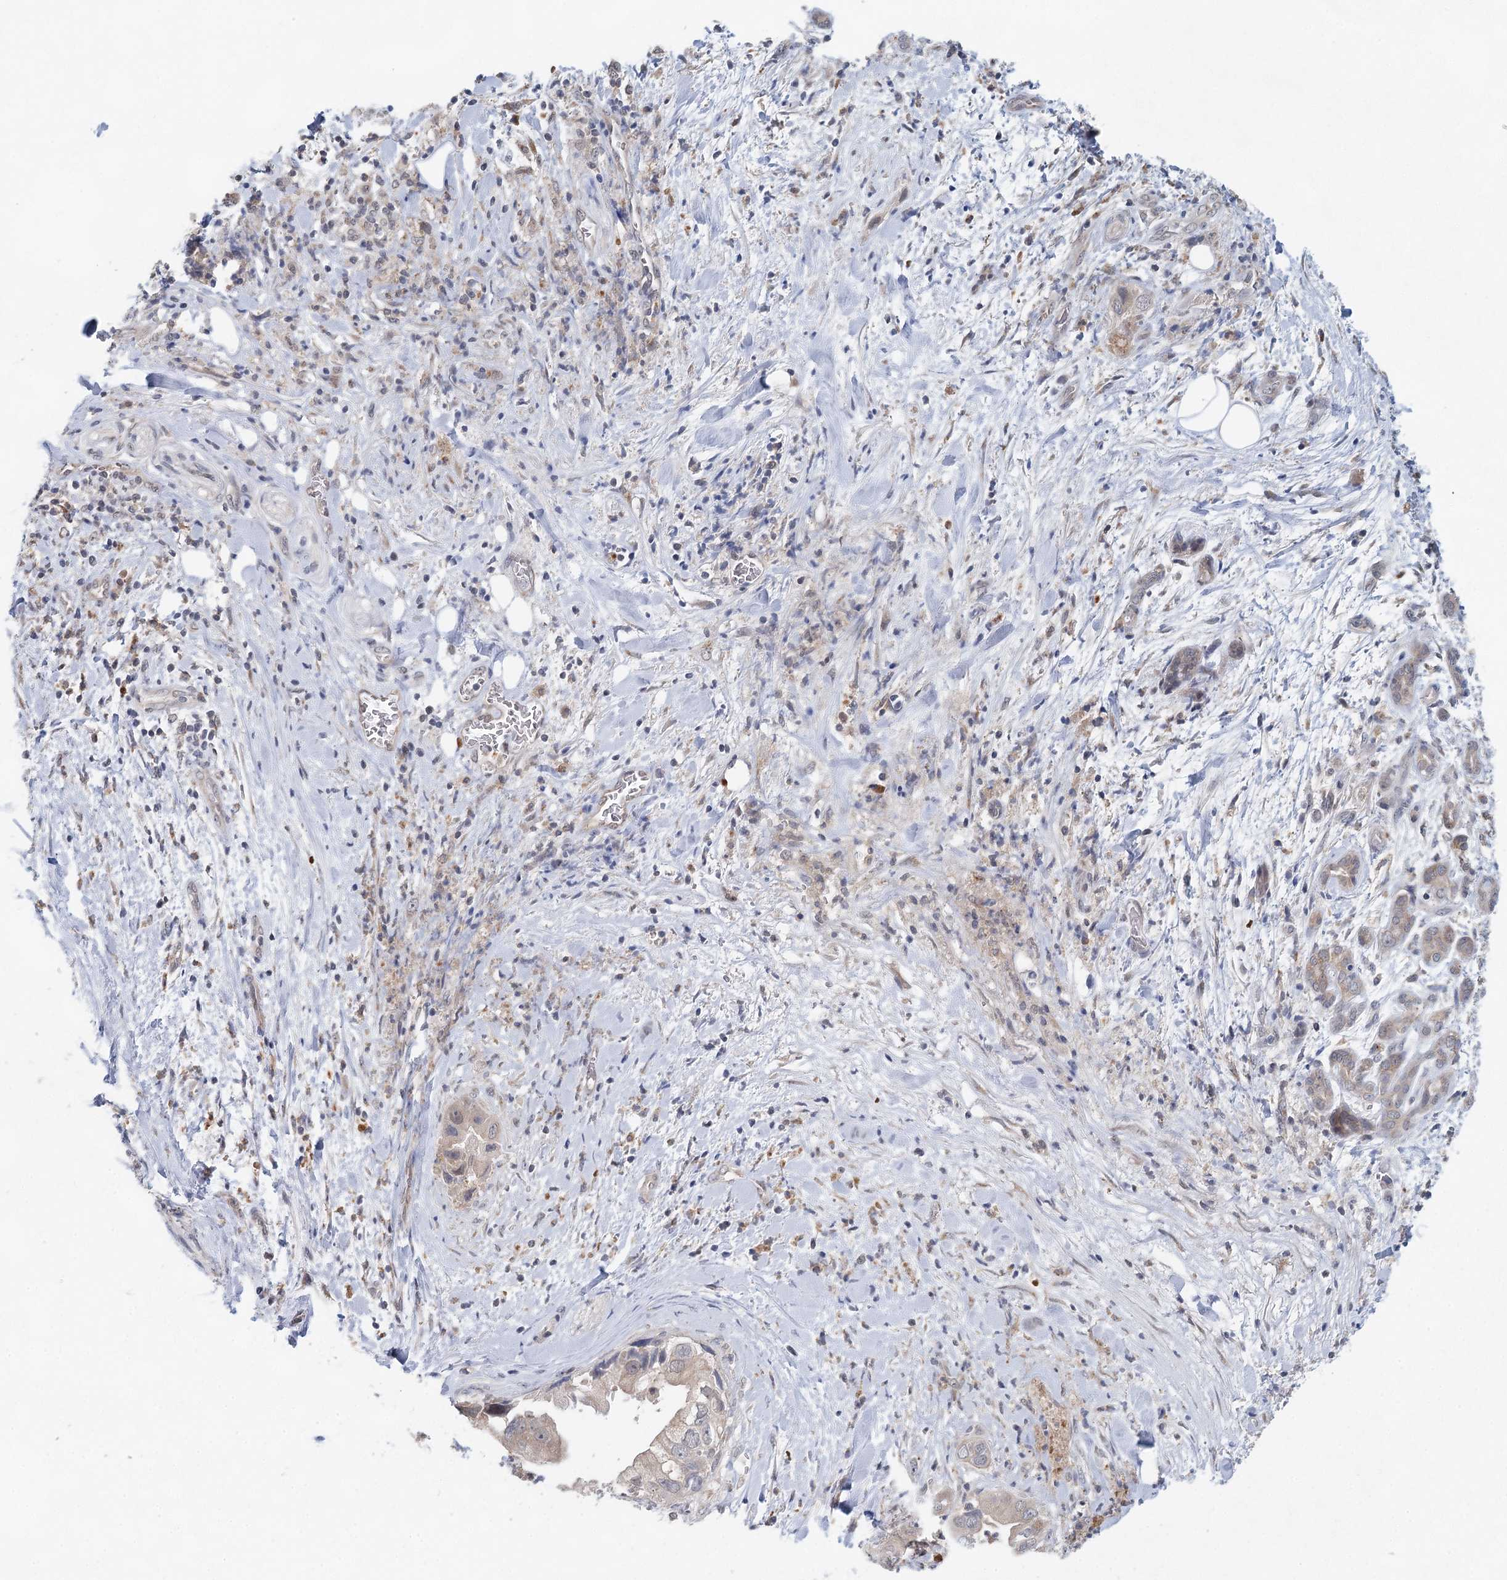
{"staining": {"intensity": "weak", "quantity": "<25%", "location": "cytoplasmic/membranous"}, "tissue": "pancreatic cancer", "cell_type": "Tumor cells", "image_type": "cancer", "snomed": [{"axis": "morphology", "description": "Adenocarcinoma, NOS"}, {"axis": "topography", "description": "Pancreas"}], "caption": "The immunohistochemistry image has no significant positivity in tumor cells of adenocarcinoma (pancreatic) tissue. The staining was performed using DAB to visualize the protein expression in brown, while the nuclei were stained in blue with hematoxylin (Magnification: 20x).", "gene": "BLTP1", "patient": {"sex": "female", "age": 78}}